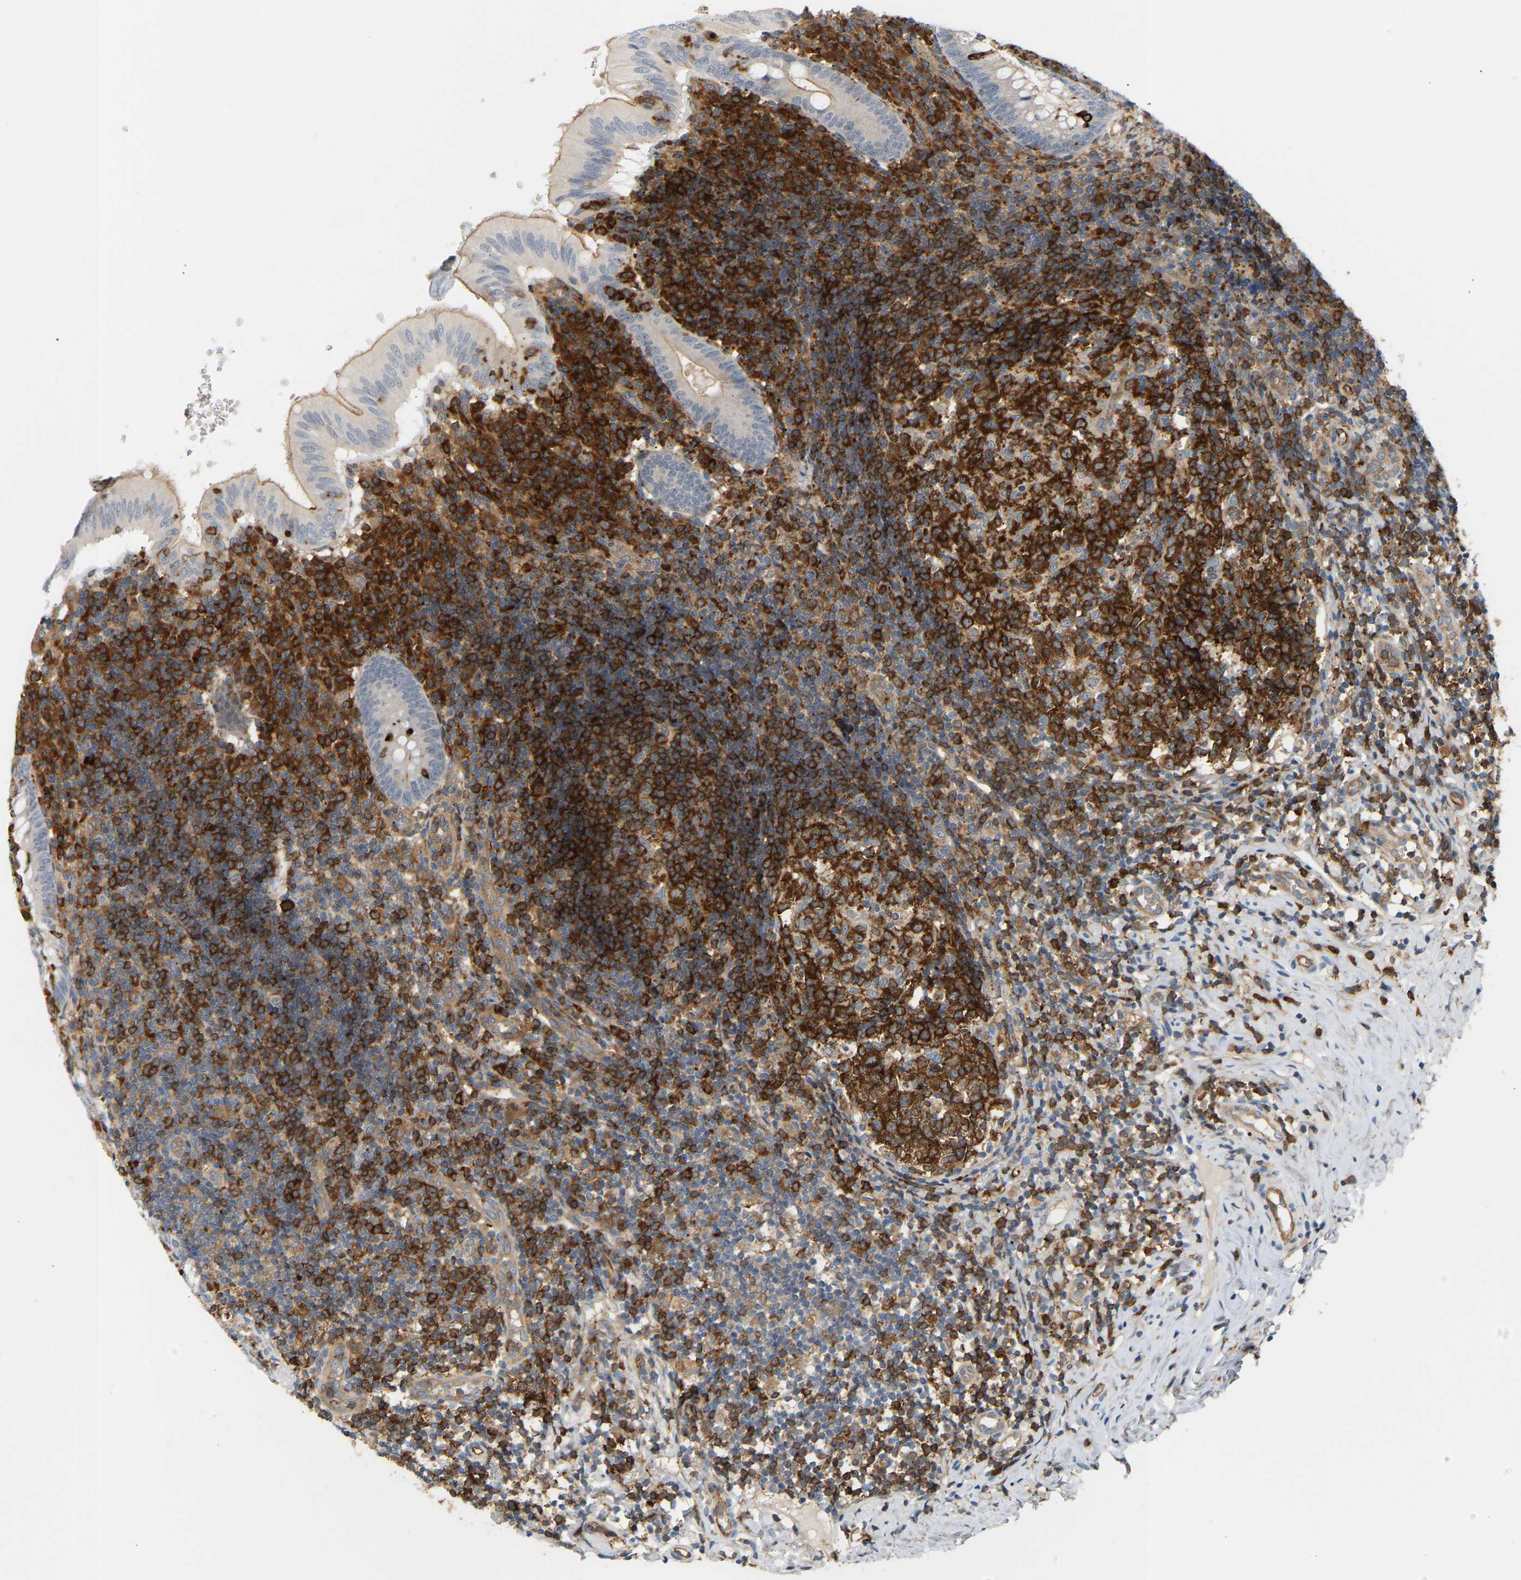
{"staining": {"intensity": "negative", "quantity": "none", "location": "none"}, "tissue": "appendix", "cell_type": "Glandular cells", "image_type": "normal", "snomed": [{"axis": "morphology", "description": "Normal tissue, NOS"}, {"axis": "topography", "description": "Appendix"}], "caption": "The photomicrograph demonstrates no staining of glandular cells in benign appendix. (Stains: DAB immunohistochemistry (IHC) with hematoxylin counter stain, Microscopy: brightfield microscopy at high magnification).", "gene": "PLCG2", "patient": {"sex": "male", "age": 8}}